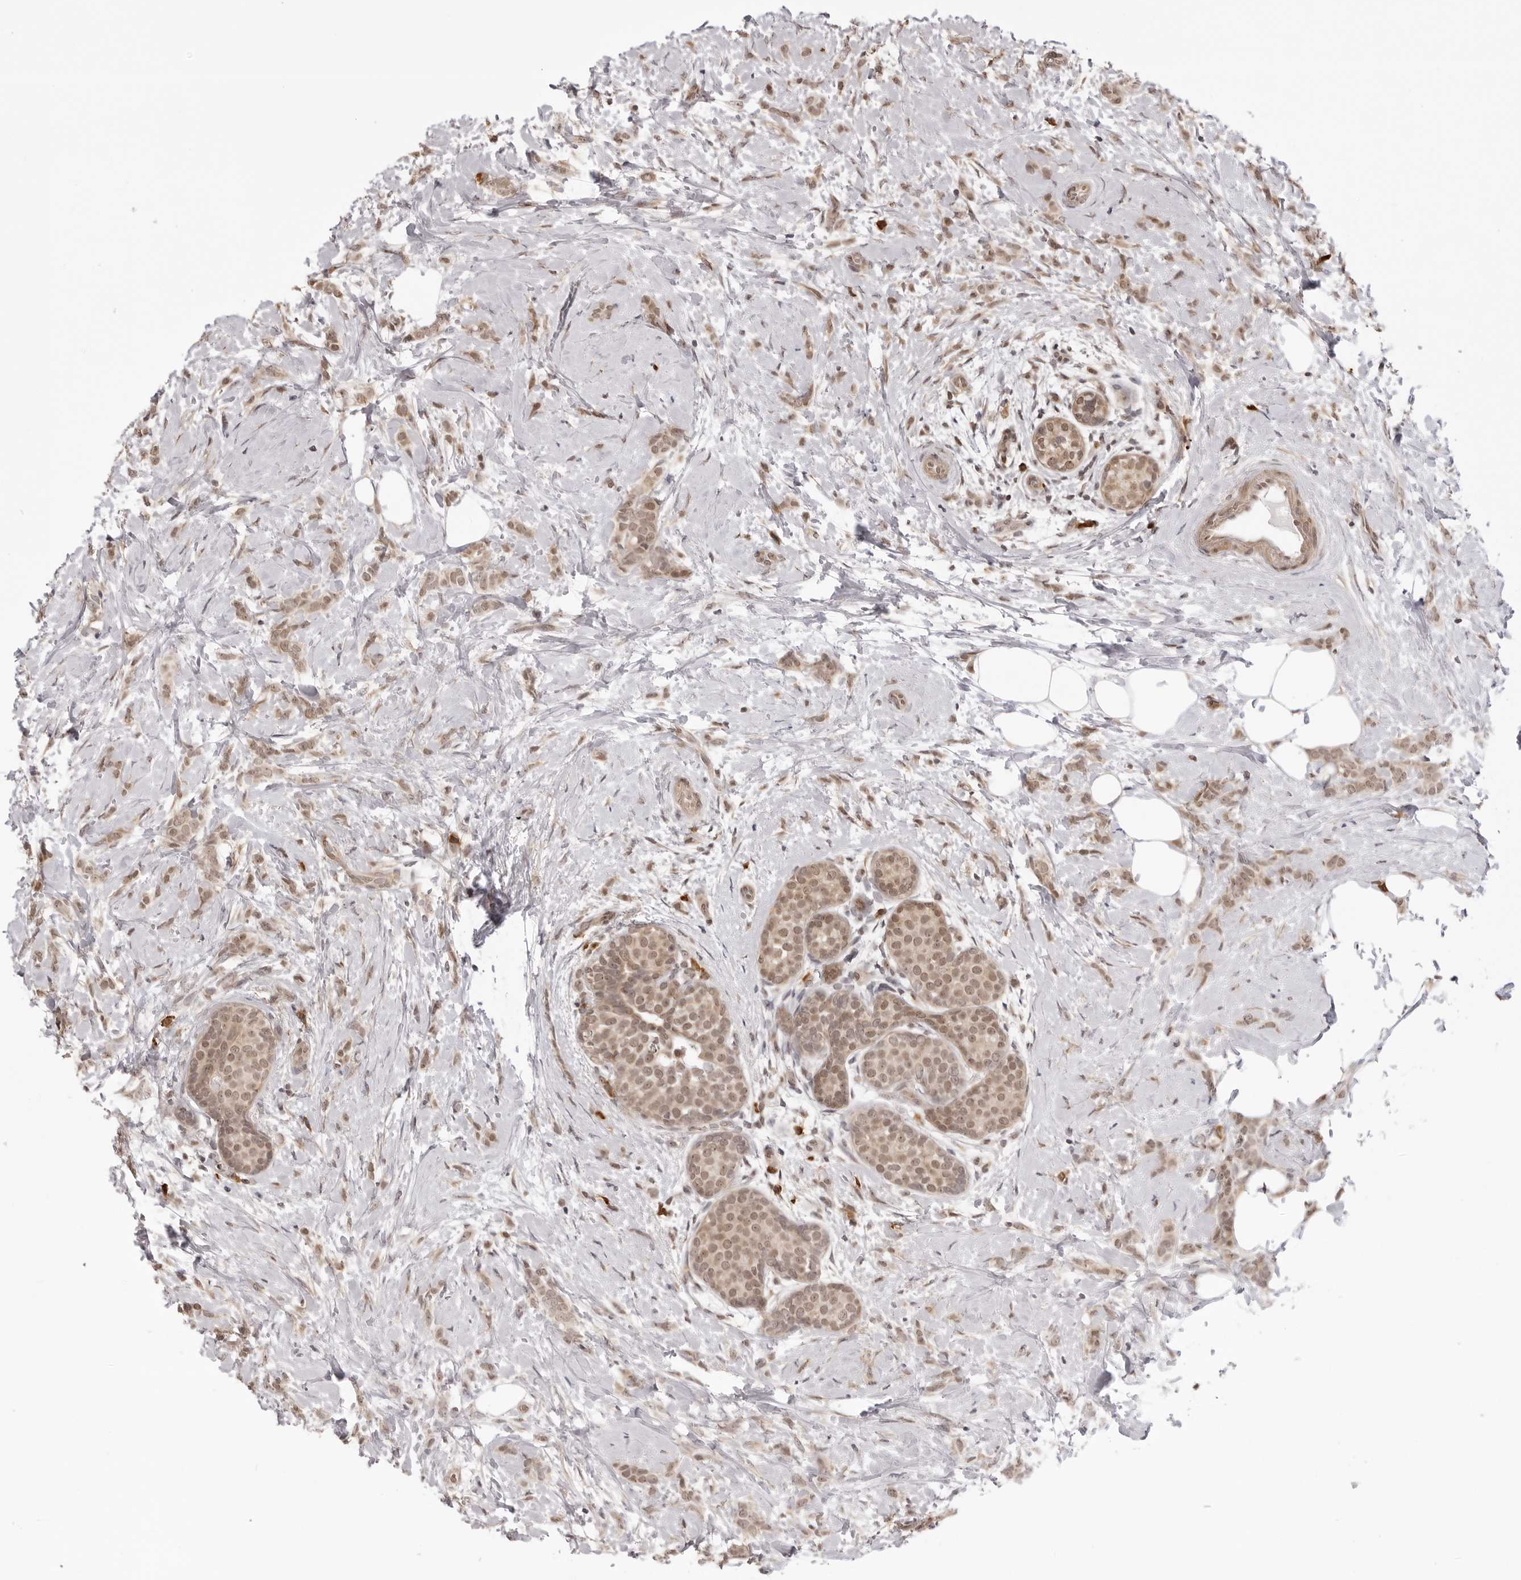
{"staining": {"intensity": "moderate", "quantity": ">75%", "location": "cytoplasmic/membranous,nuclear"}, "tissue": "breast cancer", "cell_type": "Tumor cells", "image_type": "cancer", "snomed": [{"axis": "morphology", "description": "Lobular carcinoma, in situ"}, {"axis": "morphology", "description": "Lobular carcinoma"}, {"axis": "topography", "description": "Breast"}], "caption": "This micrograph demonstrates breast cancer stained with immunohistochemistry (IHC) to label a protein in brown. The cytoplasmic/membranous and nuclear of tumor cells show moderate positivity for the protein. Nuclei are counter-stained blue.", "gene": "ZC3H11A", "patient": {"sex": "female", "age": 41}}